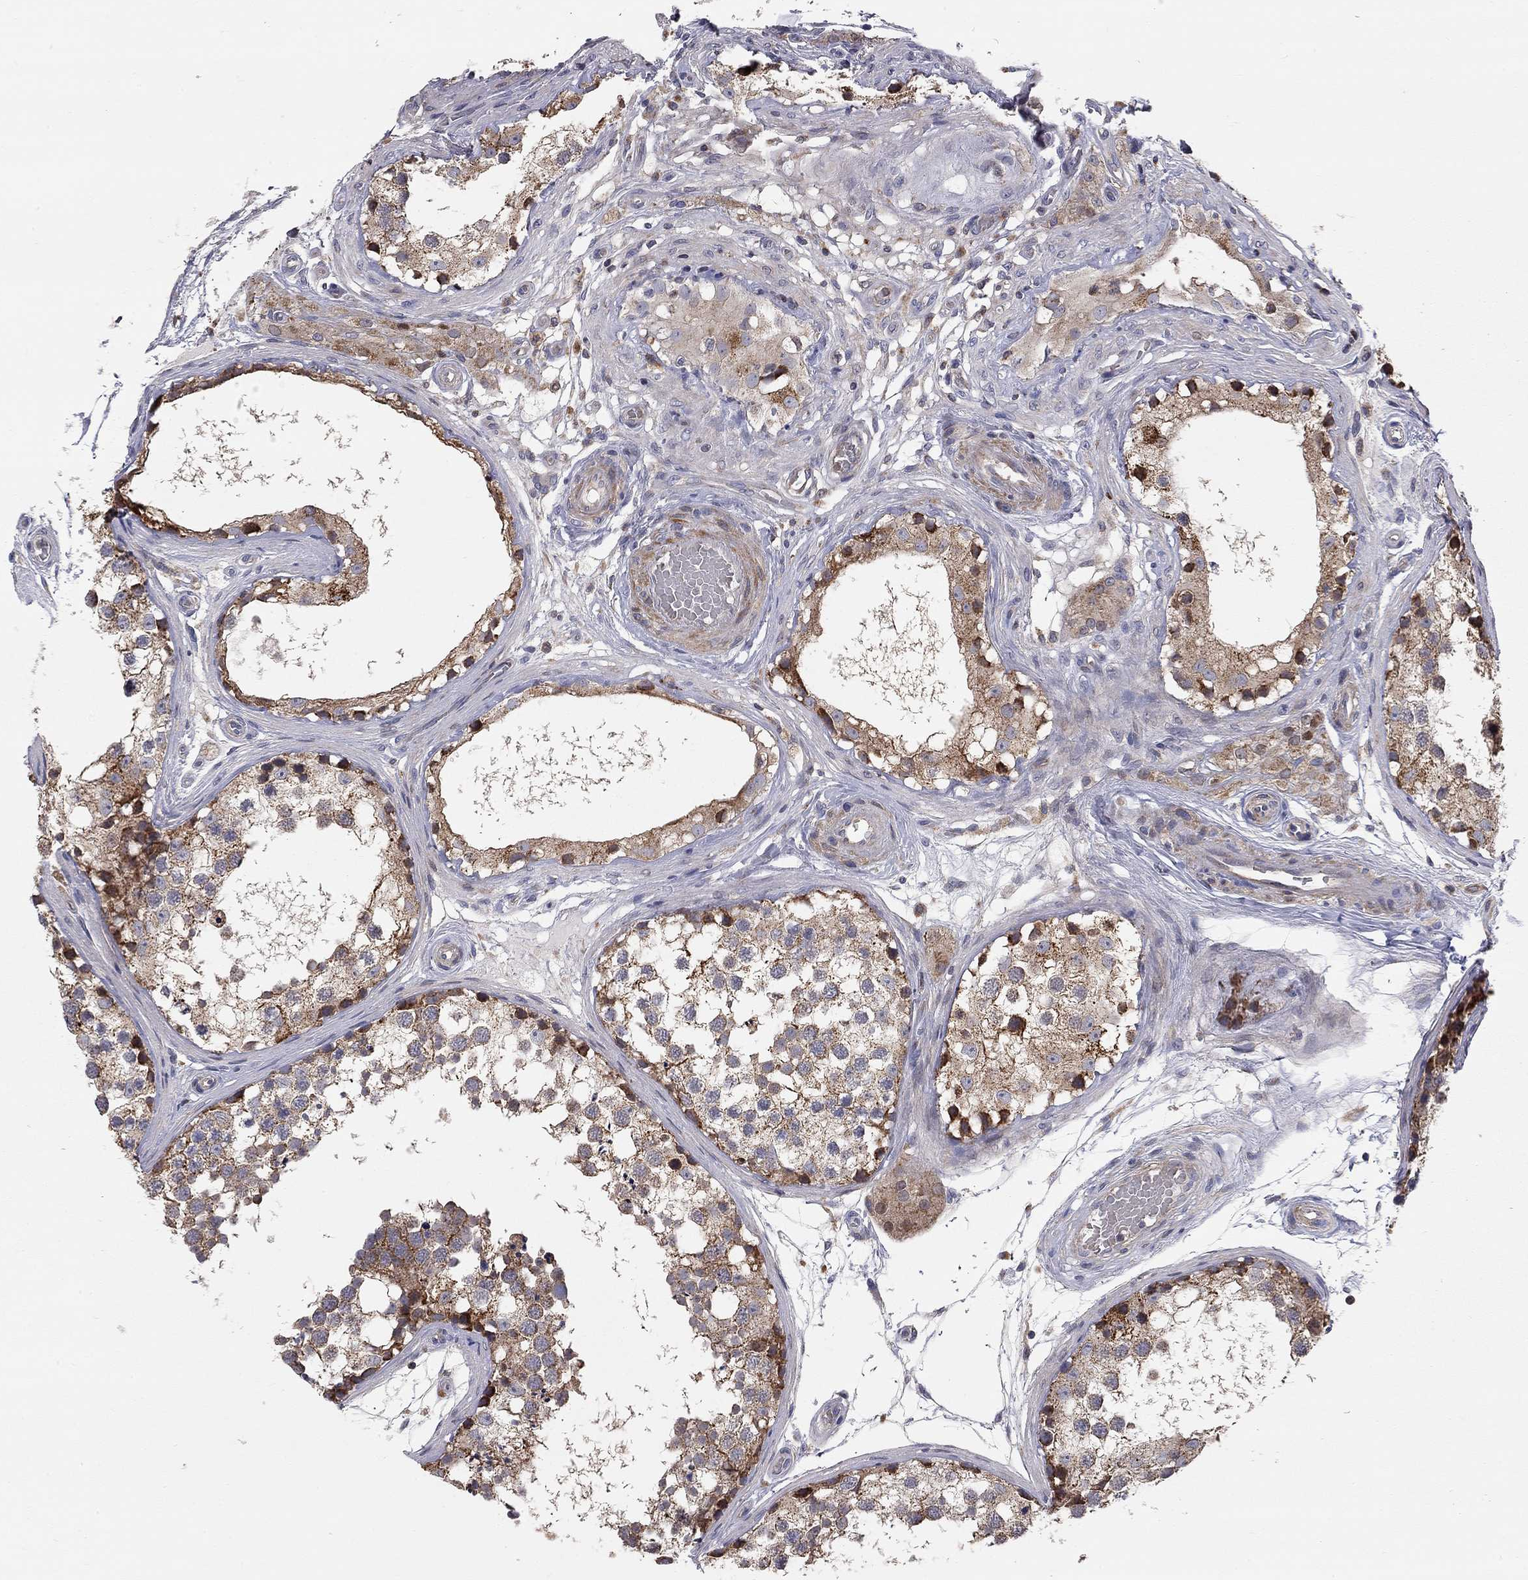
{"staining": {"intensity": "strong", "quantity": "25%-75%", "location": "cytoplasmic/membranous"}, "tissue": "testis", "cell_type": "Cells in seminiferous ducts", "image_type": "normal", "snomed": [{"axis": "morphology", "description": "Normal tissue, NOS"}, {"axis": "morphology", "description": "Seminoma, NOS"}, {"axis": "topography", "description": "Testis"}], "caption": "This photomicrograph exhibits immunohistochemistry (IHC) staining of benign testis, with high strong cytoplasmic/membranous staining in about 25%-75% of cells in seminiferous ducts.", "gene": "KANSL1L", "patient": {"sex": "male", "age": 65}}